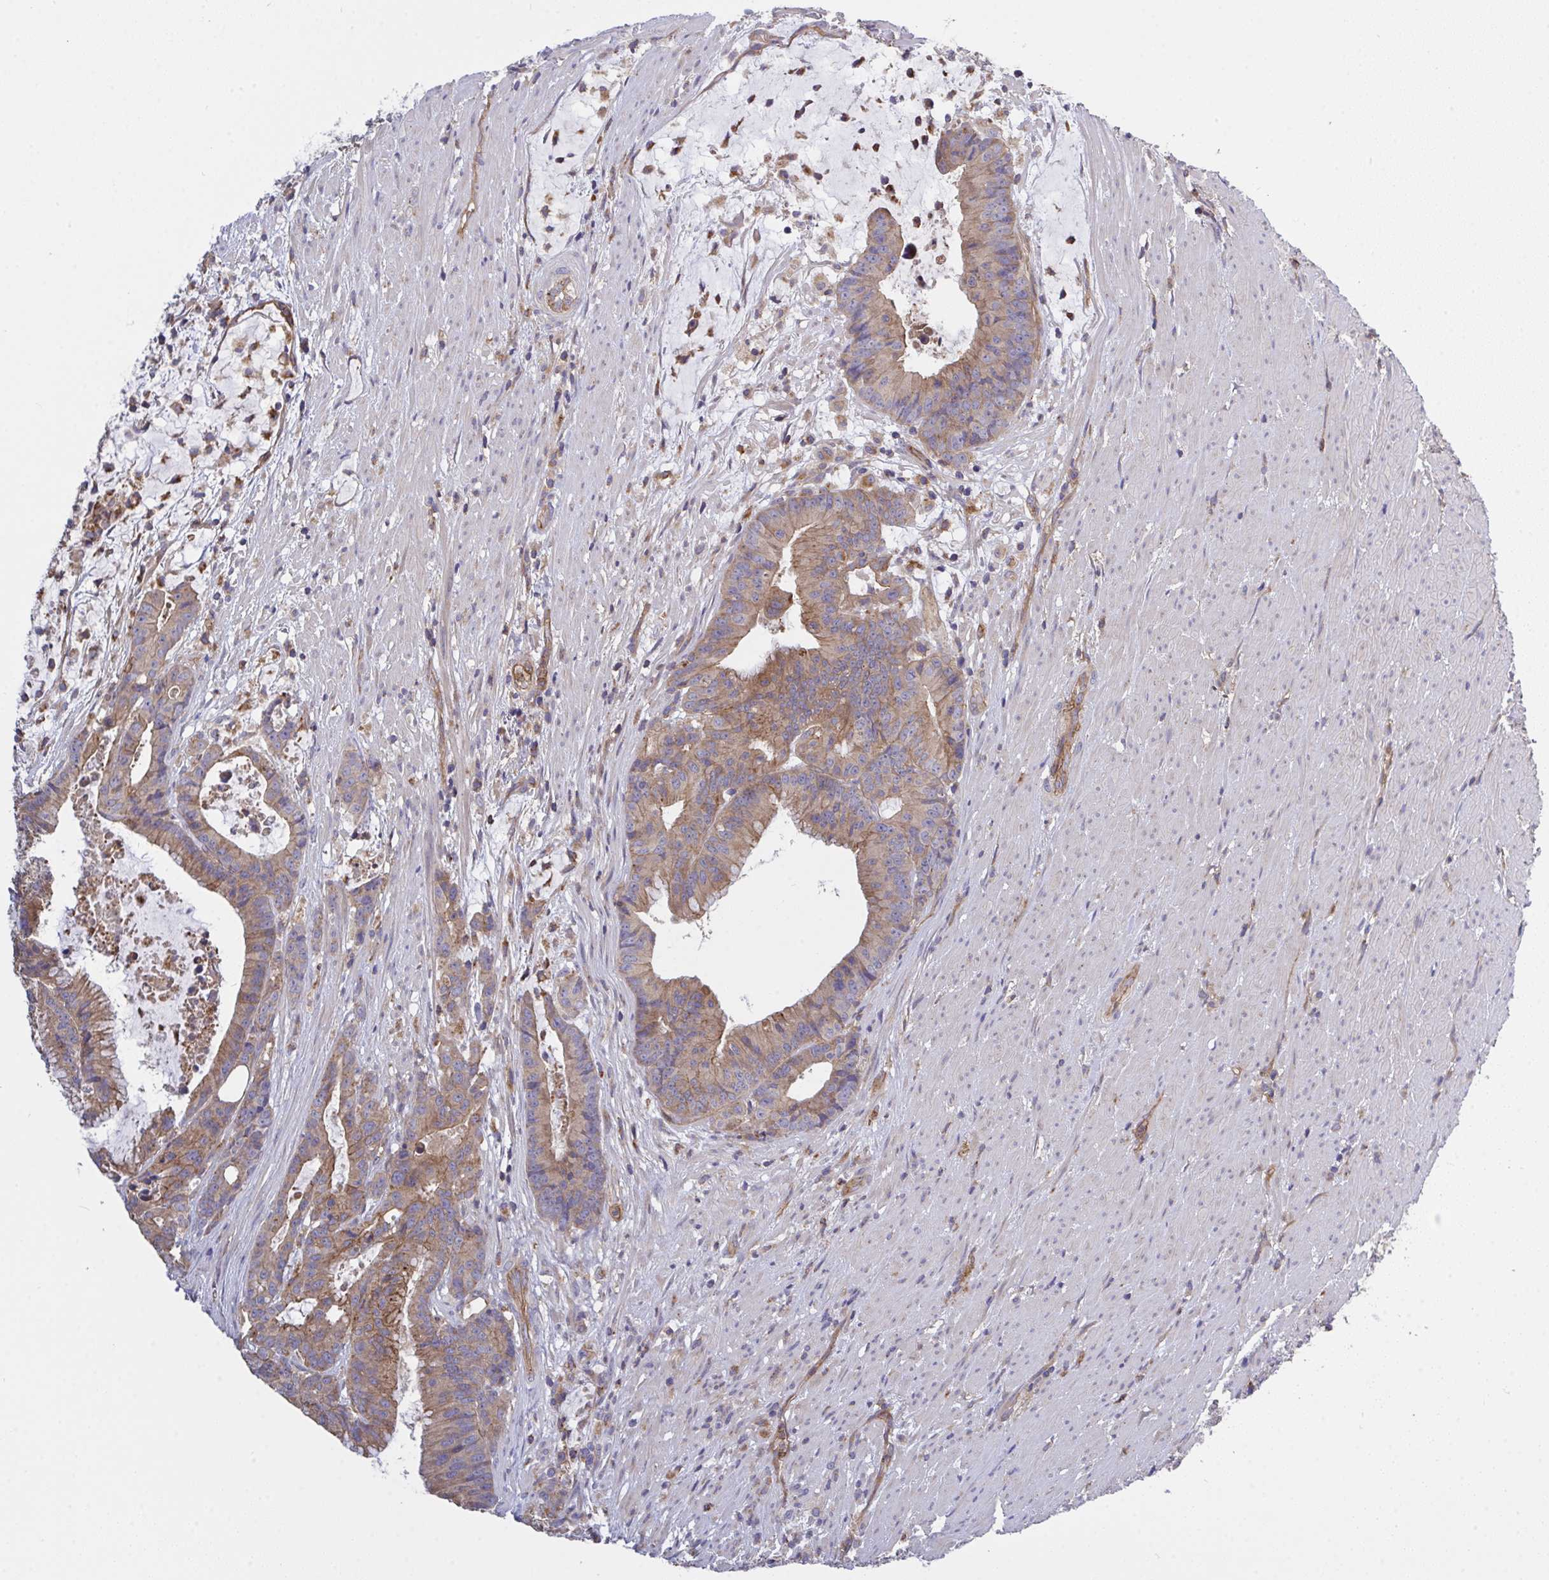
{"staining": {"intensity": "moderate", "quantity": ">75%", "location": "cytoplasmic/membranous"}, "tissue": "colorectal cancer", "cell_type": "Tumor cells", "image_type": "cancer", "snomed": [{"axis": "morphology", "description": "Adenocarcinoma, NOS"}, {"axis": "topography", "description": "Colon"}], "caption": "Immunohistochemical staining of human colorectal cancer demonstrates medium levels of moderate cytoplasmic/membranous positivity in about >75% of tumor cells. Nuclei are stained in blue.", "gene": "C4orf36", "patient": {"sex": "female", "age": 78}}